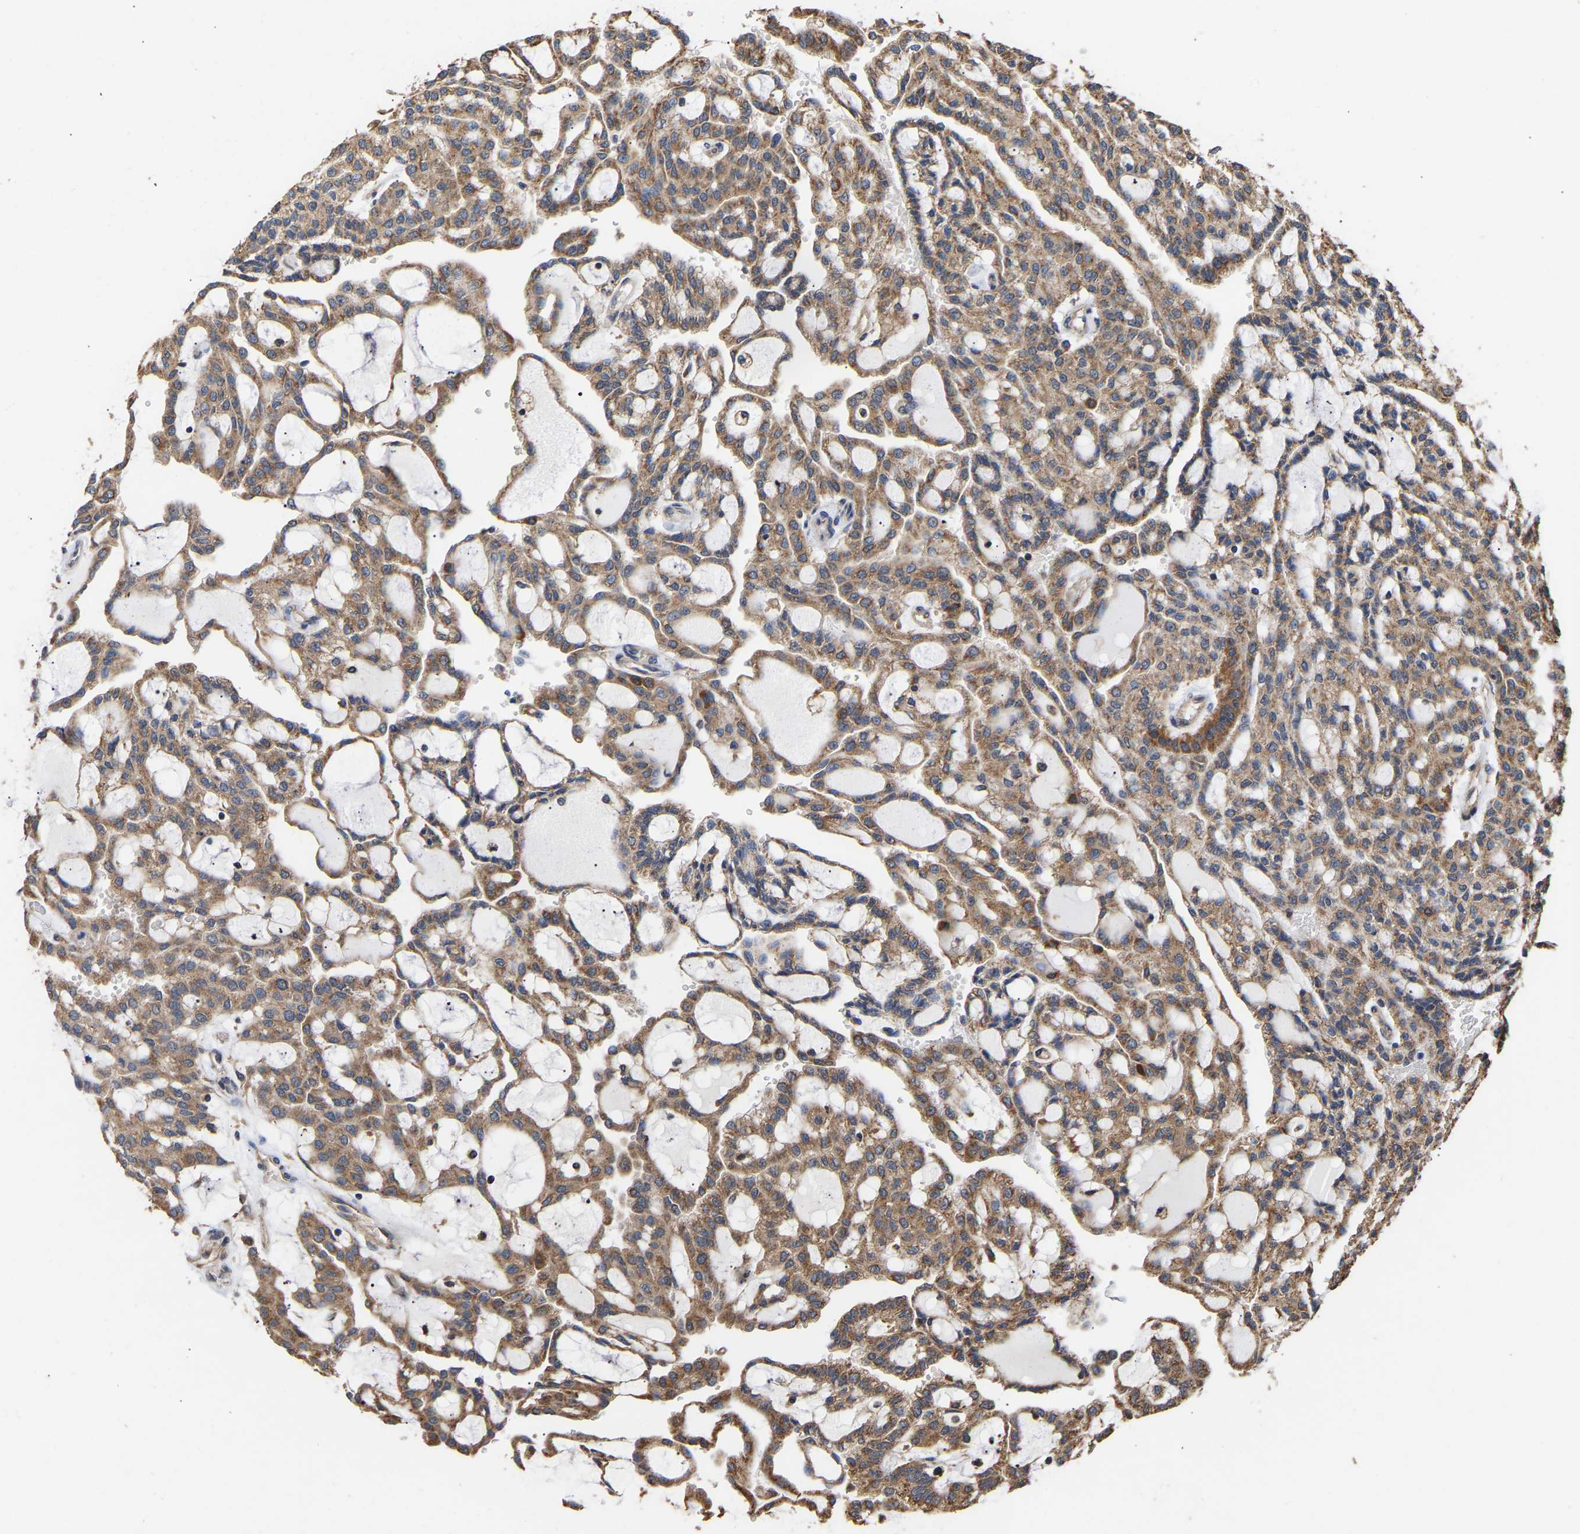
{"staining": {"intensity": "moderate", "quantity": ">75%", "location": "cytoplasmic/membranous"}, "tissue": "renal cancer", "cell_type": "Tumor cells", "image_type": "cancer", "snomed": [{"axis": "morphology", "description": "Adenocarcinoma, NOS"}, {"axis": "topography", "description": "Kidney"}], "caption": "A histopathology image of renal cancer (adenocarcinoma) stained for a protein demonstrates moderate cytoplasmic/membranous brown staining in tumor cells. The staining was performed using DAB, with brown indicating positive protein expression. Nuclei are stained blue with hematoxylin.", "gene": "ZNF26", "patient": {"sex": "male", "age": 63}}